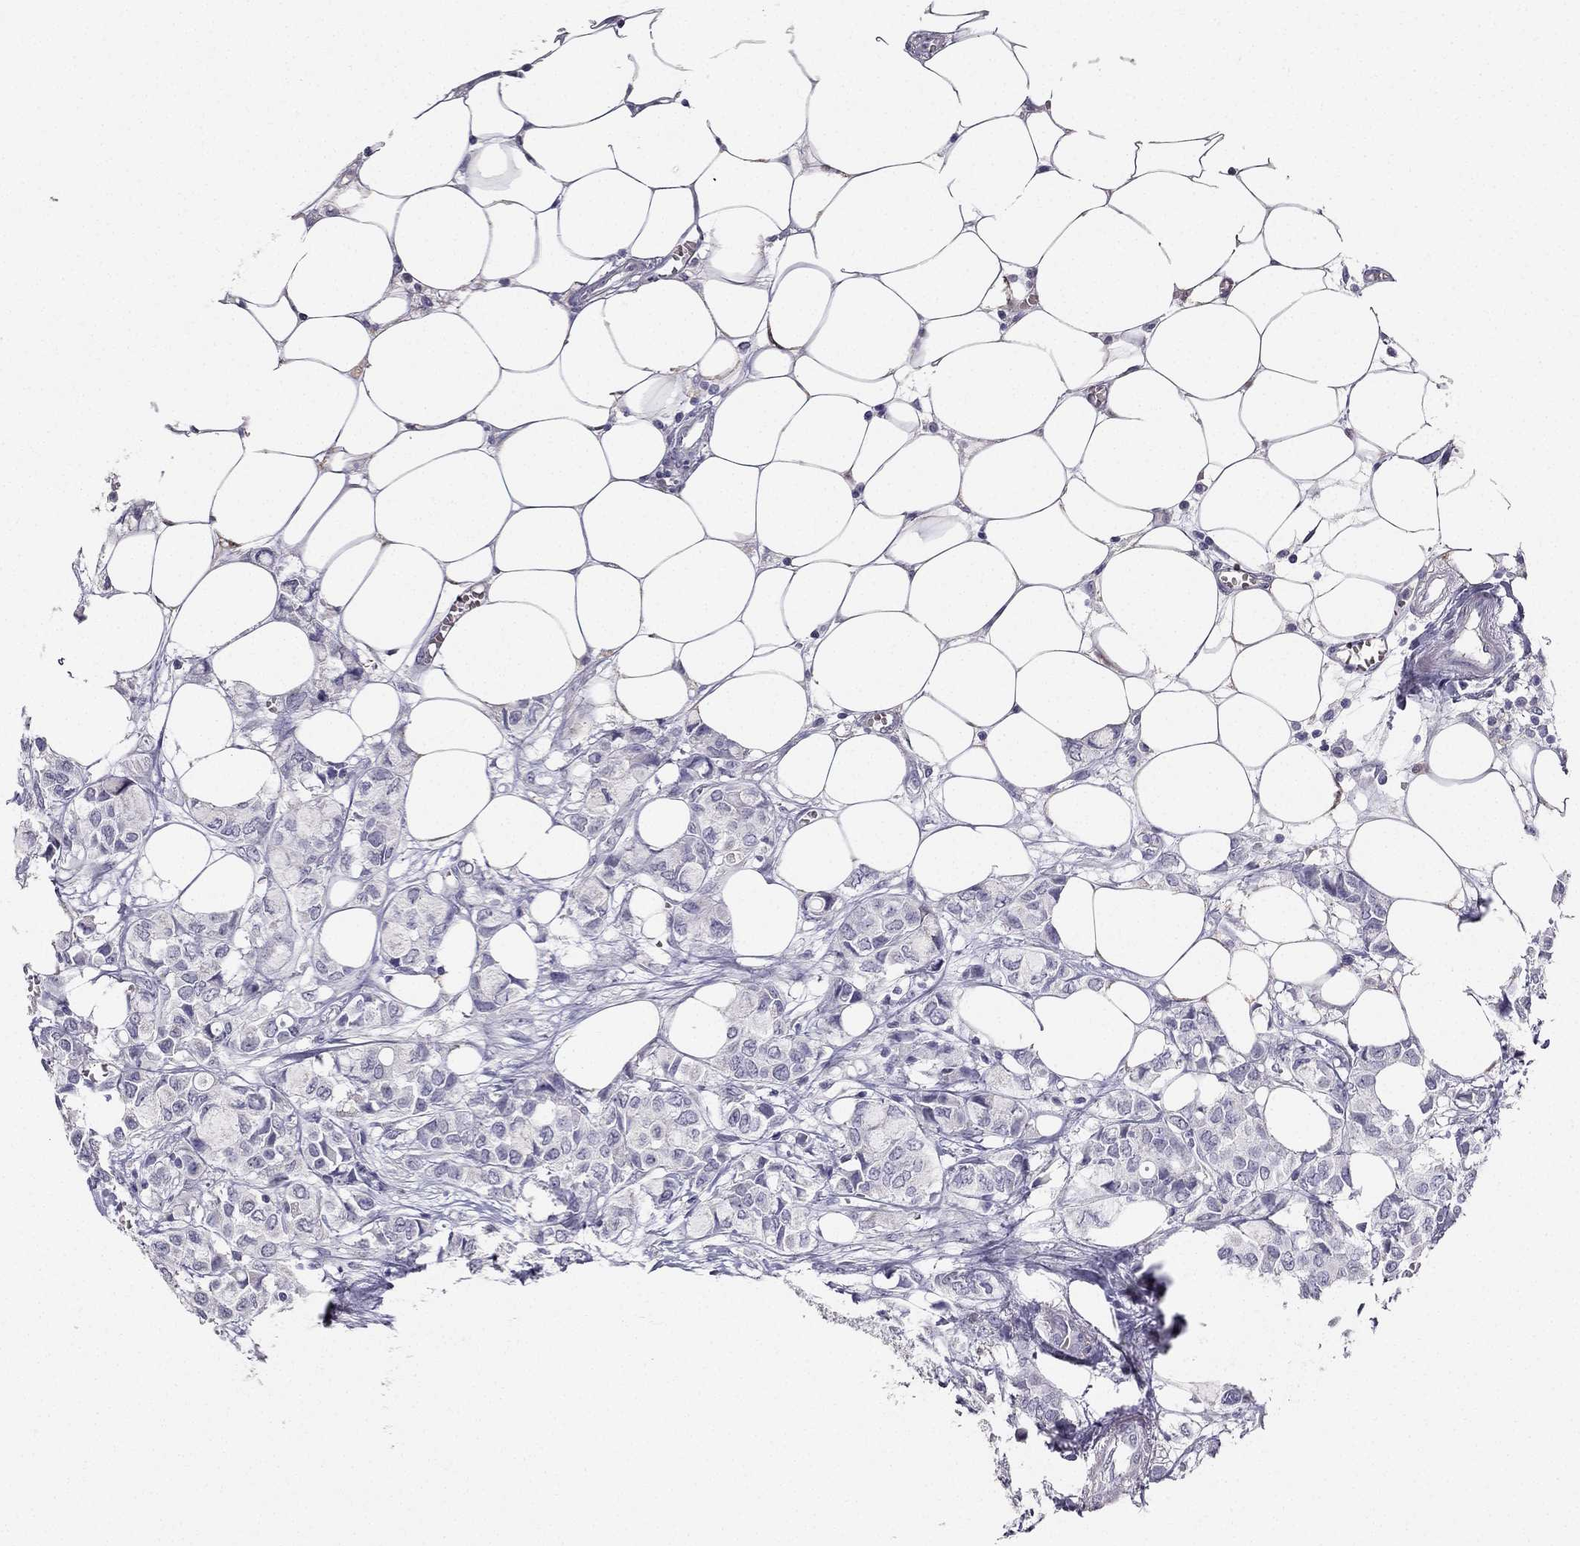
{"staining": {"intensity": "negative", "quantity": "none", "location": "none"}, "tissue": "breast cancer", "cell_type": "Tumor cells", "image_type": "cancer", "snomed": [{"axis": "morphology", "description": "Duct carcinoma"}, {"axis": "topography", "description": "Breast"}], "caption": "Immunohistochemical staining of human breast cancer (infiltrating ductal carcinoma) demonstrates no significant expression in tumor cells.", "gene": "CALB2", "patient": {"sex": "female", "age": 85}}